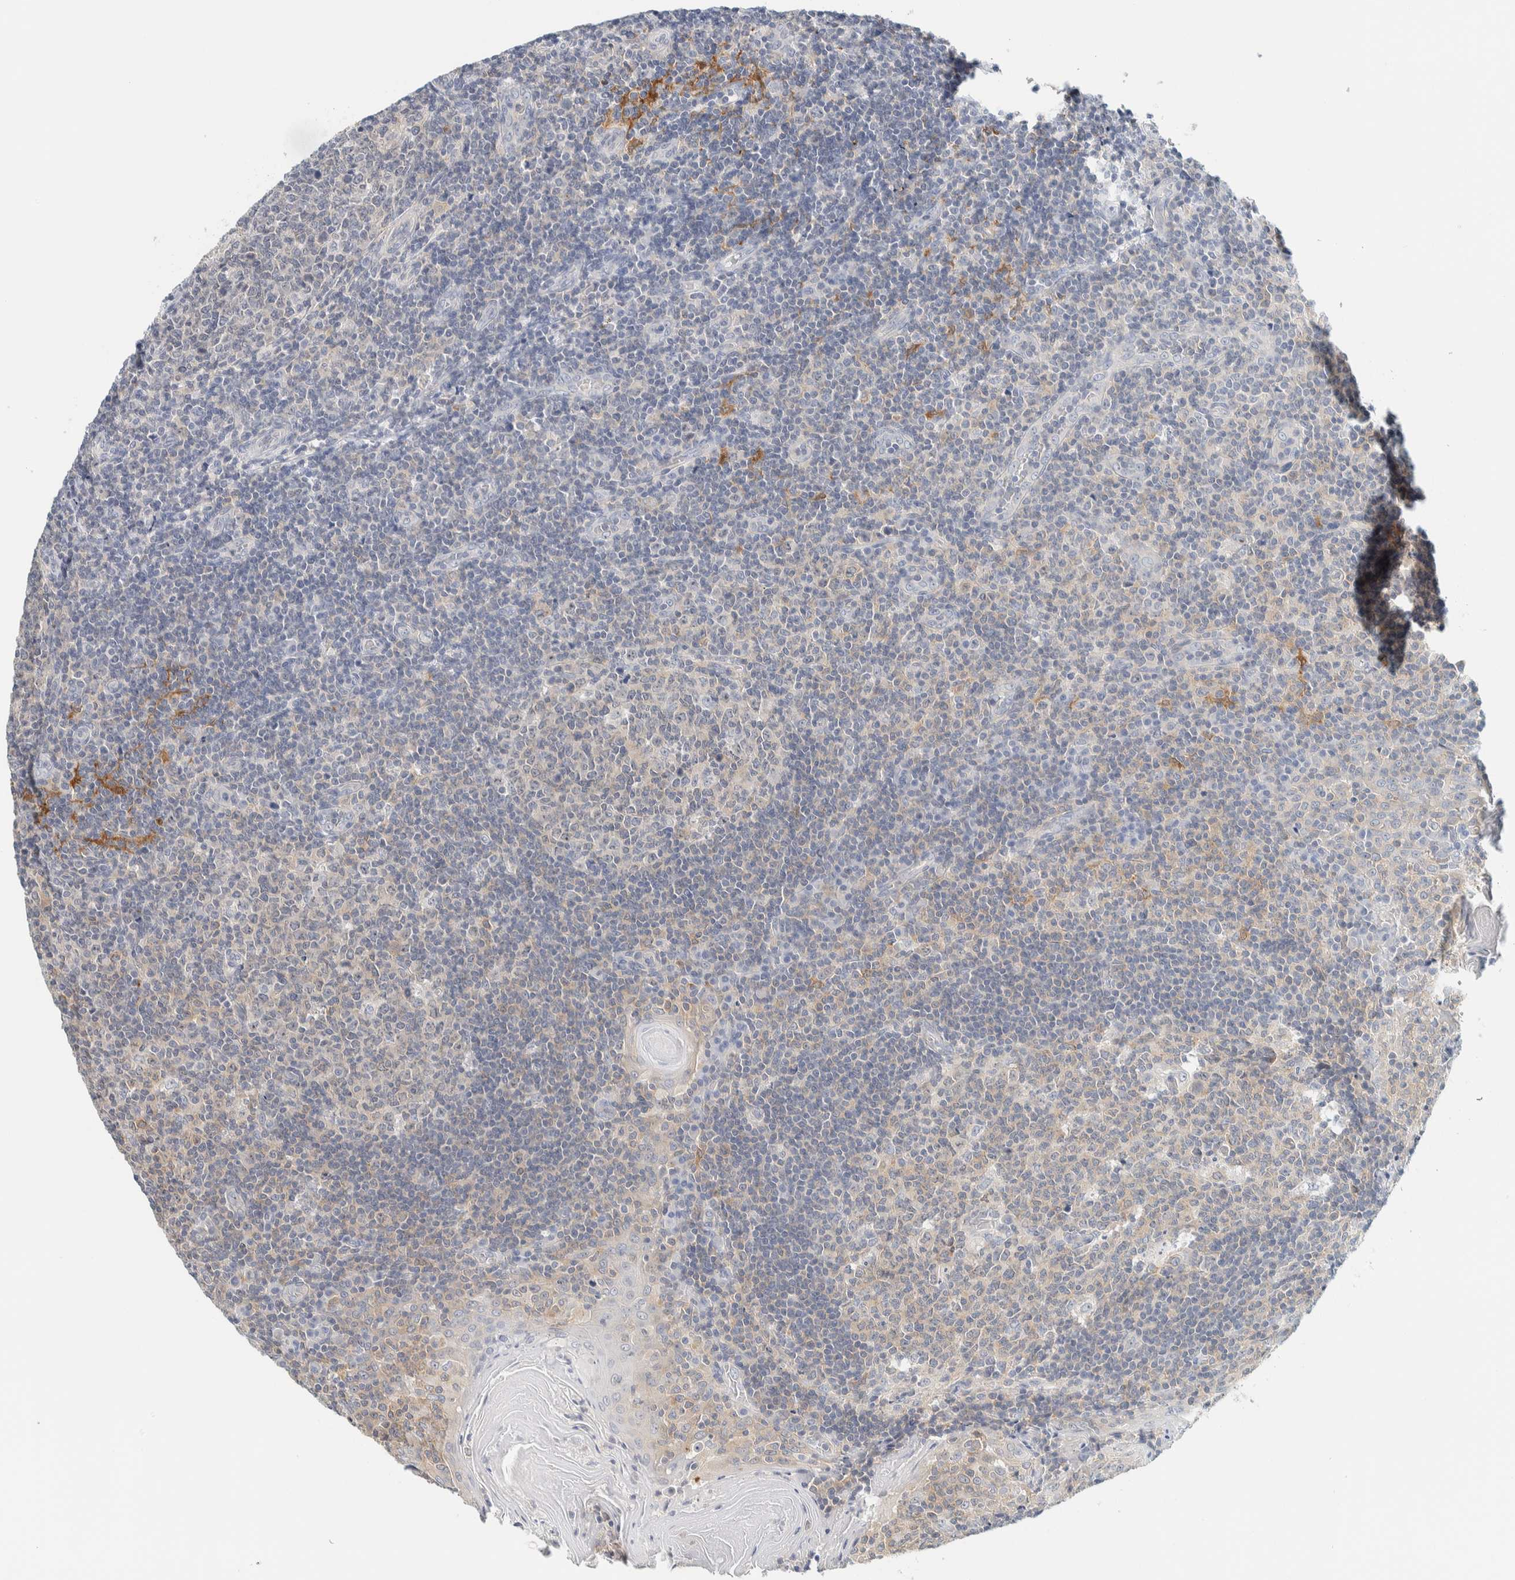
{"staining": {"intensity": "weak", "quantity": "25%-75%", "location": "cytoplasmic/membranous"}, "tissue": "tonsil", "cell_type": "Germinal center cells", "image_type": "normal", "snomed": [{"axis": "morphology", "description": "Normal tissue, NOS"}, {"axis": "topography", "description": "Tonsil"}], "caption": "Immunohistochemistry image of normal tonsil: human tonsil stained using IHC exhibits low levels of weak protein expression localized specifically in the cytoplasmic/membranous of germinal center cells, appearing as a cytoplasmic/membranous brown color.", "gene": "NDE1", "patient": {"sex": "female", "age": 19}}